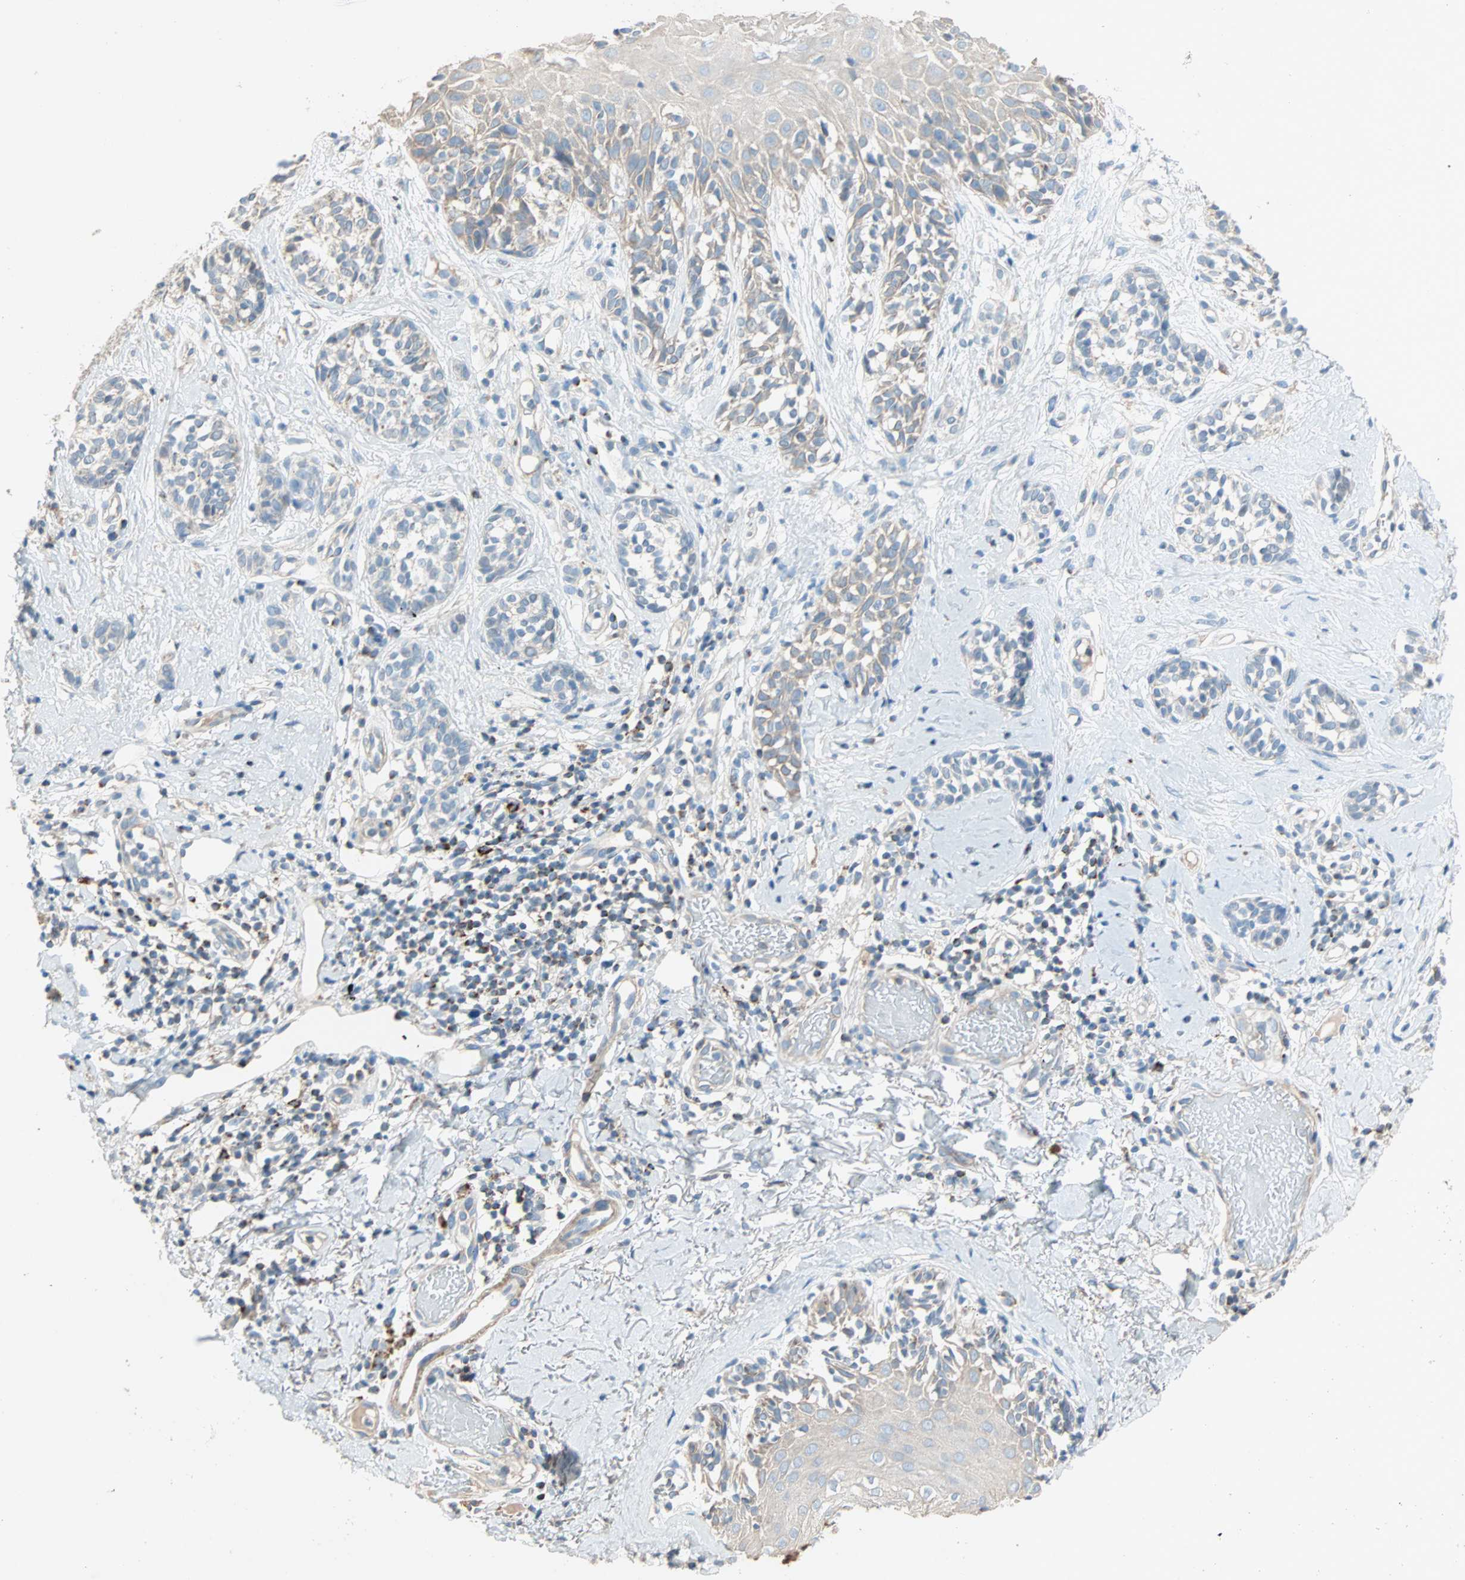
{"staining": {"intensity": "weak", "quantity": "<25%", "location": "cytoplasmic/membranous"}, "tissue": "melanoma", "cell_type": "Tumor cells", "image_type": "cancer", "snomed": [{"axis": "morphology", "description": "Malignant melanoma, NOS"}, {"axis": "topography", "description": "Skin"}], "caption": "An IHC histopathology image of malignant melanoma is shown. There is no staining in tumor cells of malignant melanoma.", "gene": "ACVRL1", "patient": {"sex": "male", "age": 64}}